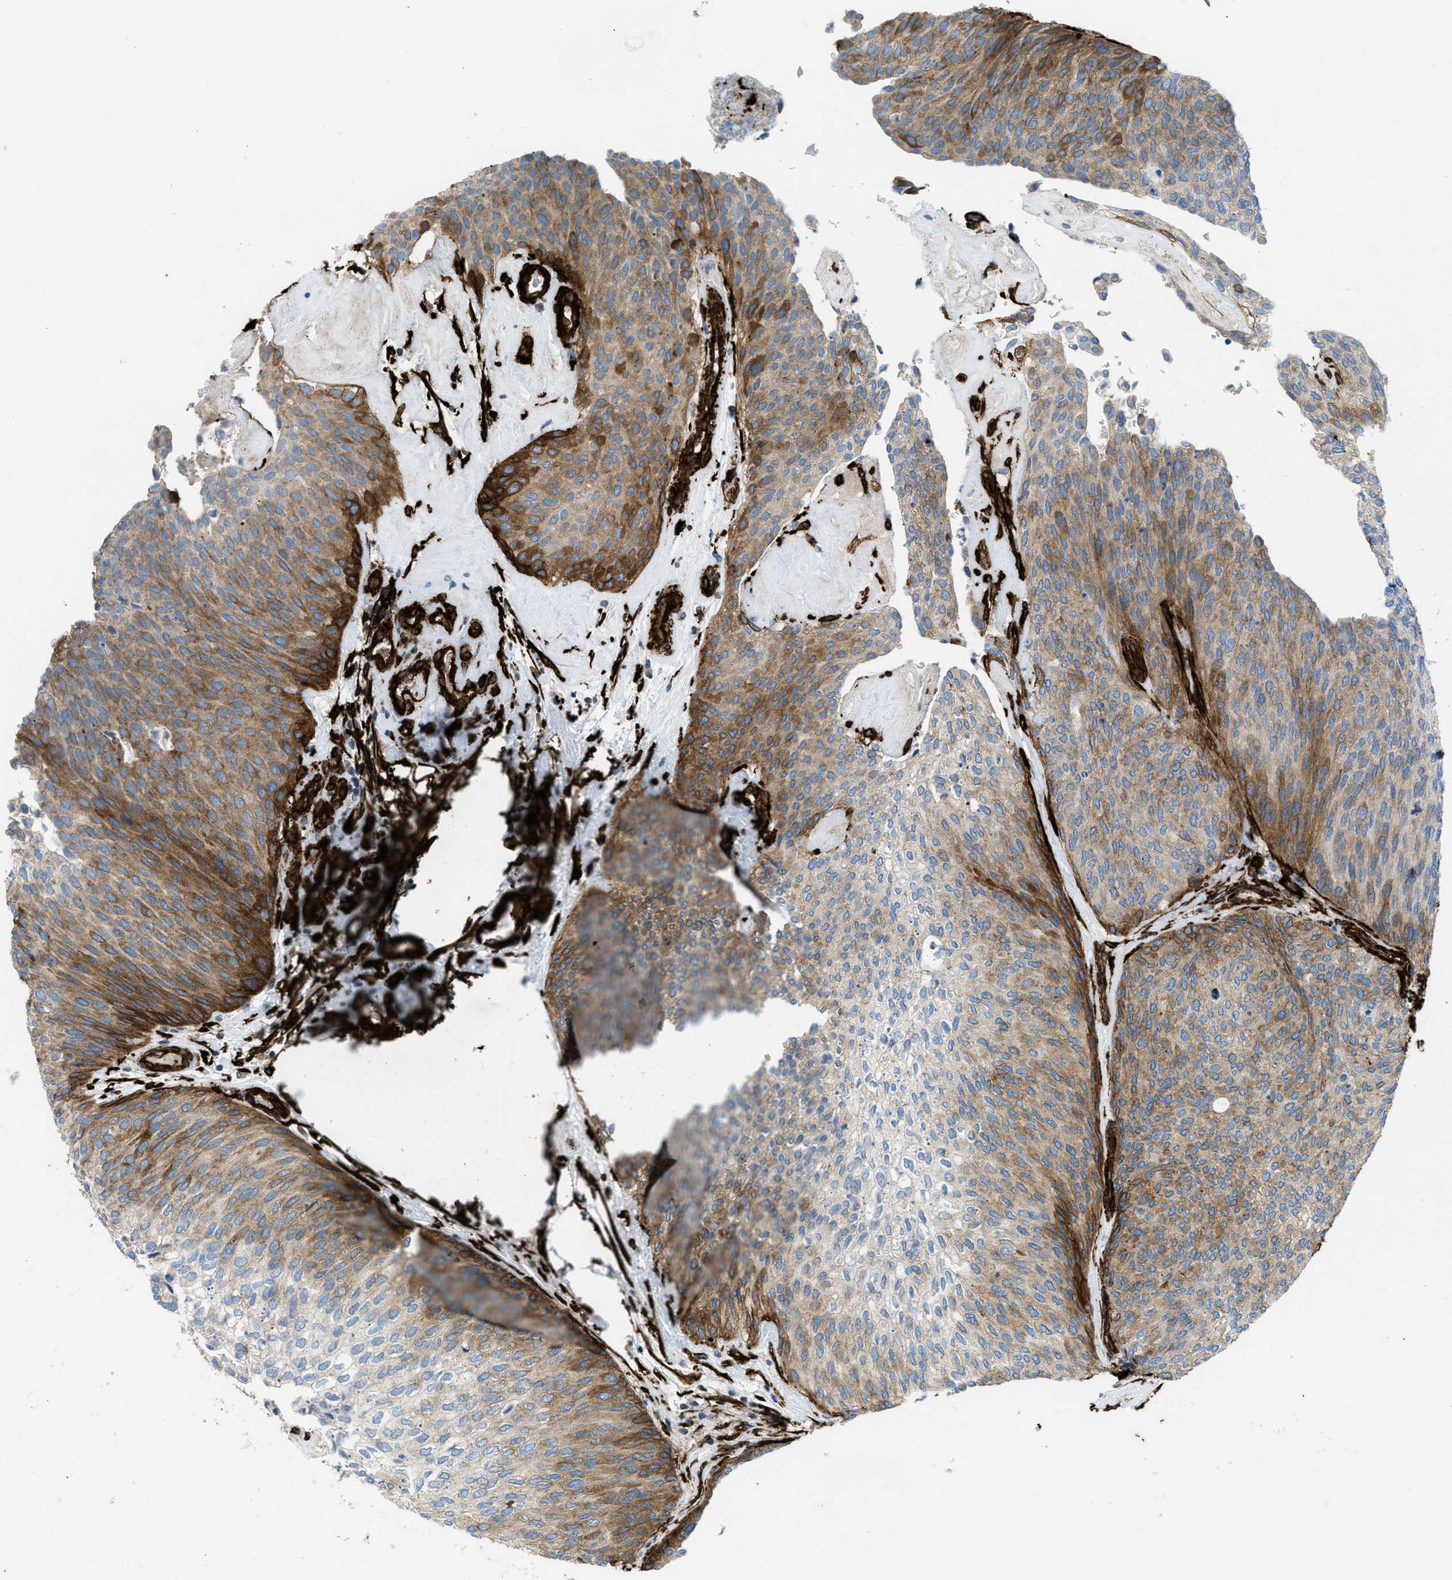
{"staining": {"intensity": "moderate", "quantity": ">75%", "location": "cytoplasmic/membranous"}, "tissue": "urothelial cancer", "cell_type": "Tumor cells", "image_type": "cancer", "snomed": [{"axis": "morphology", "description": "Urothelial carcinoma, Low grade"}, {"axis": "topography", "description": "Urinary bladder"}], "caption": "Immunohistochemistry photomicrograph of human urothelial carcinoma (low-grade) stained for a protein (brown), which exhibits medium levels of moderate cytoplasmic/membranous staining in approximately >75% of tumor cells.", "gene": "CALD1", "patient": {"sex": "female", "age": 79}}